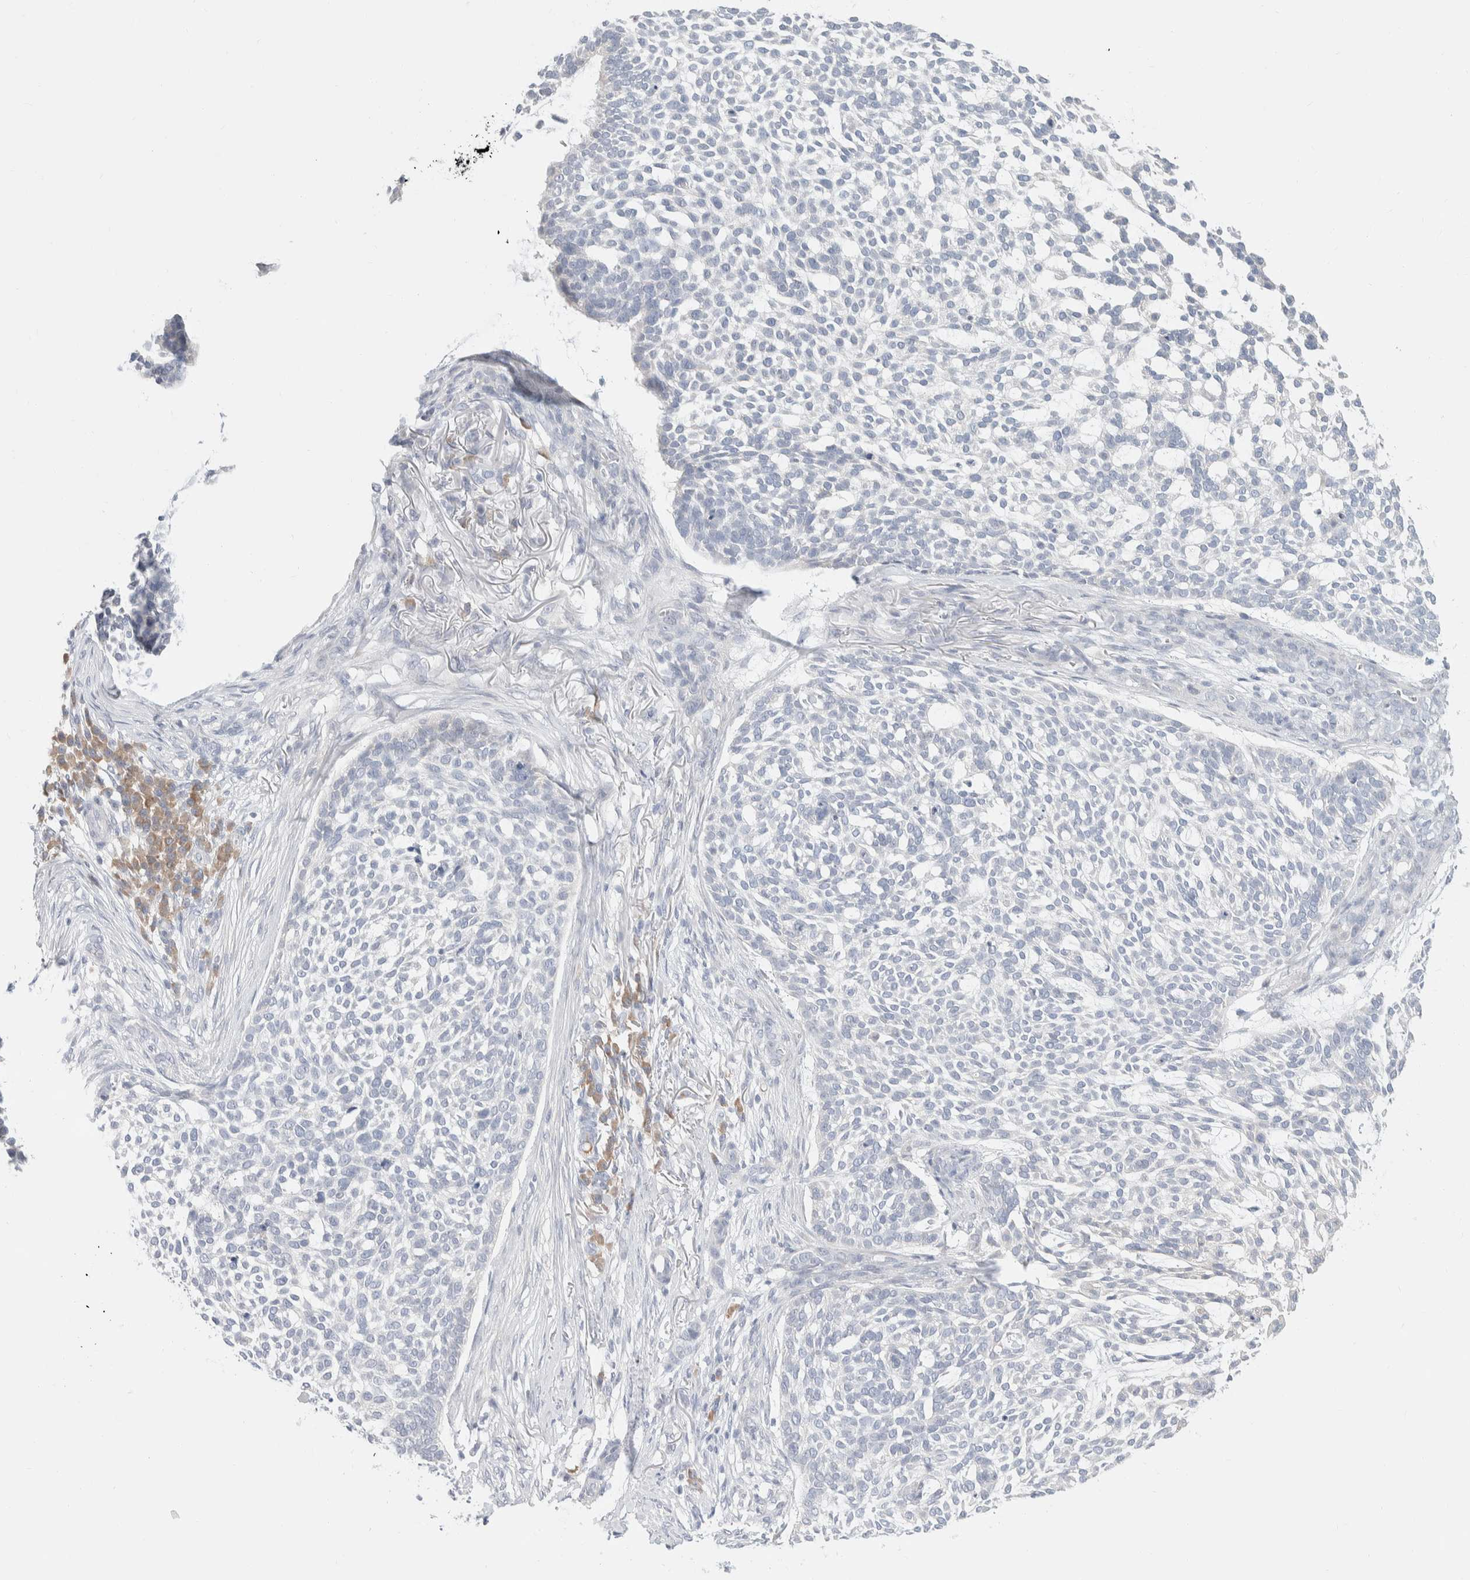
{"staining": {"intensity": "negative", "quantity": "none", "location": "none"}, "tissue": "skin cancer", "cell_type": "Tumor cells", "image_type": "cancer", "snomed": [{"axis": "morphology", "description": "Basal cell carcinoma"}, {"axis": "topography", "description": "Skin"}], "caption": "Immunohistochemistry micrograph of neoplastic tissue: skin cancer (basal cell carcinoma) stained with DAB displays no significant protein staining in tumor cells.", "gene": "RUSF1", "patient": {"sex": "female", "age": 64}}